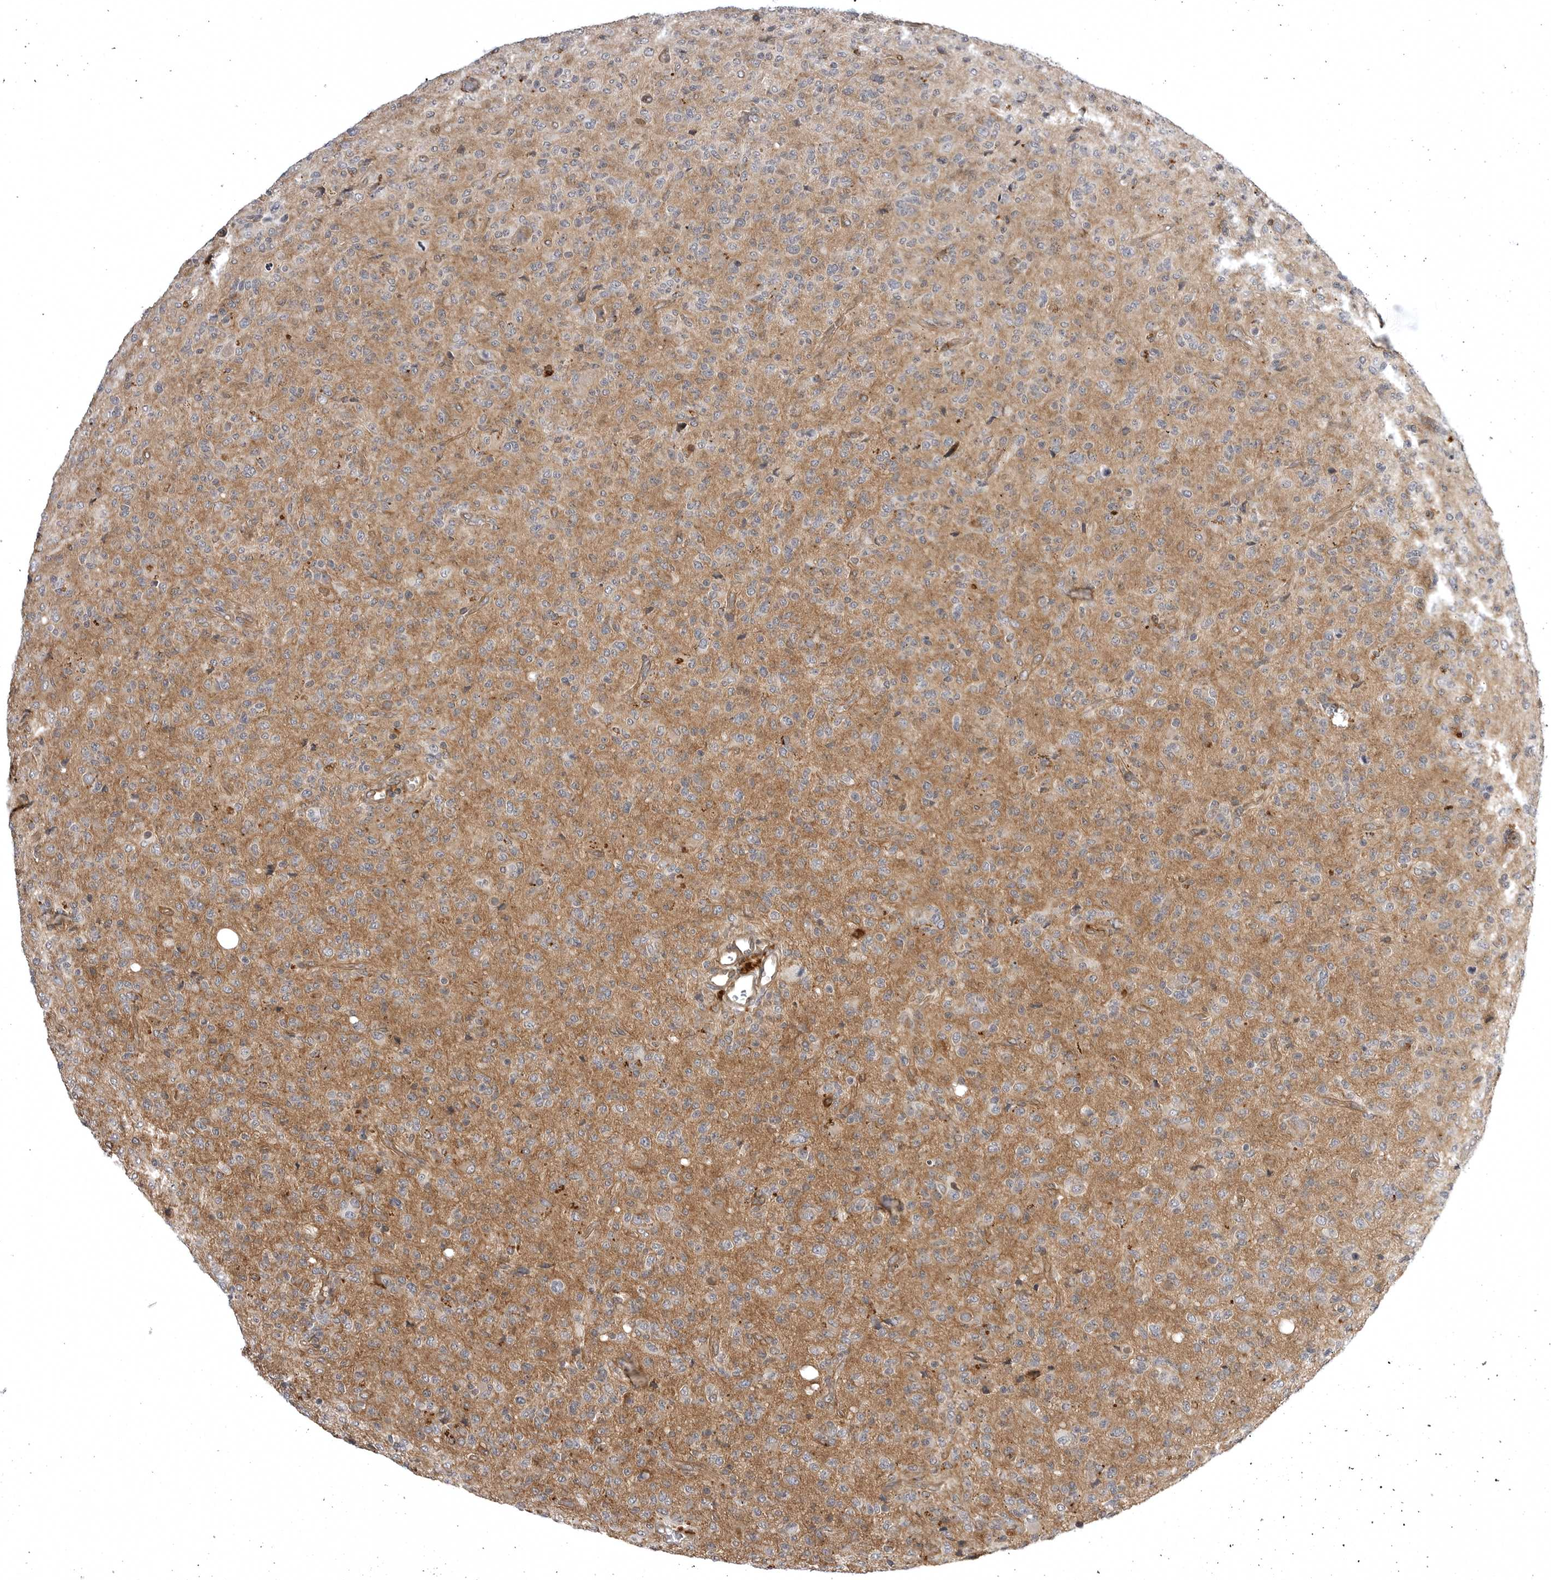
{"staining": {"intensity": "weak", "quantity": "25%-75%", "location": "cytoplasmic/membranous"}, "tissue": "glioma", "cell_type": "Tumor cells", "image_type": "cancer", "snomed": [{"axis": "morphology", "description": "Glioma, malignant, High grade"}, {"axis": "topography", "description": "Brain"}], "caption": "Weak cytoplasmic/membranous expression is appreciated in approximately 25%-75% of tumor cells in malignant glioma (high-grade).", "gene": "ARL5A", "patient": {"sex": "female", "age": 57}}